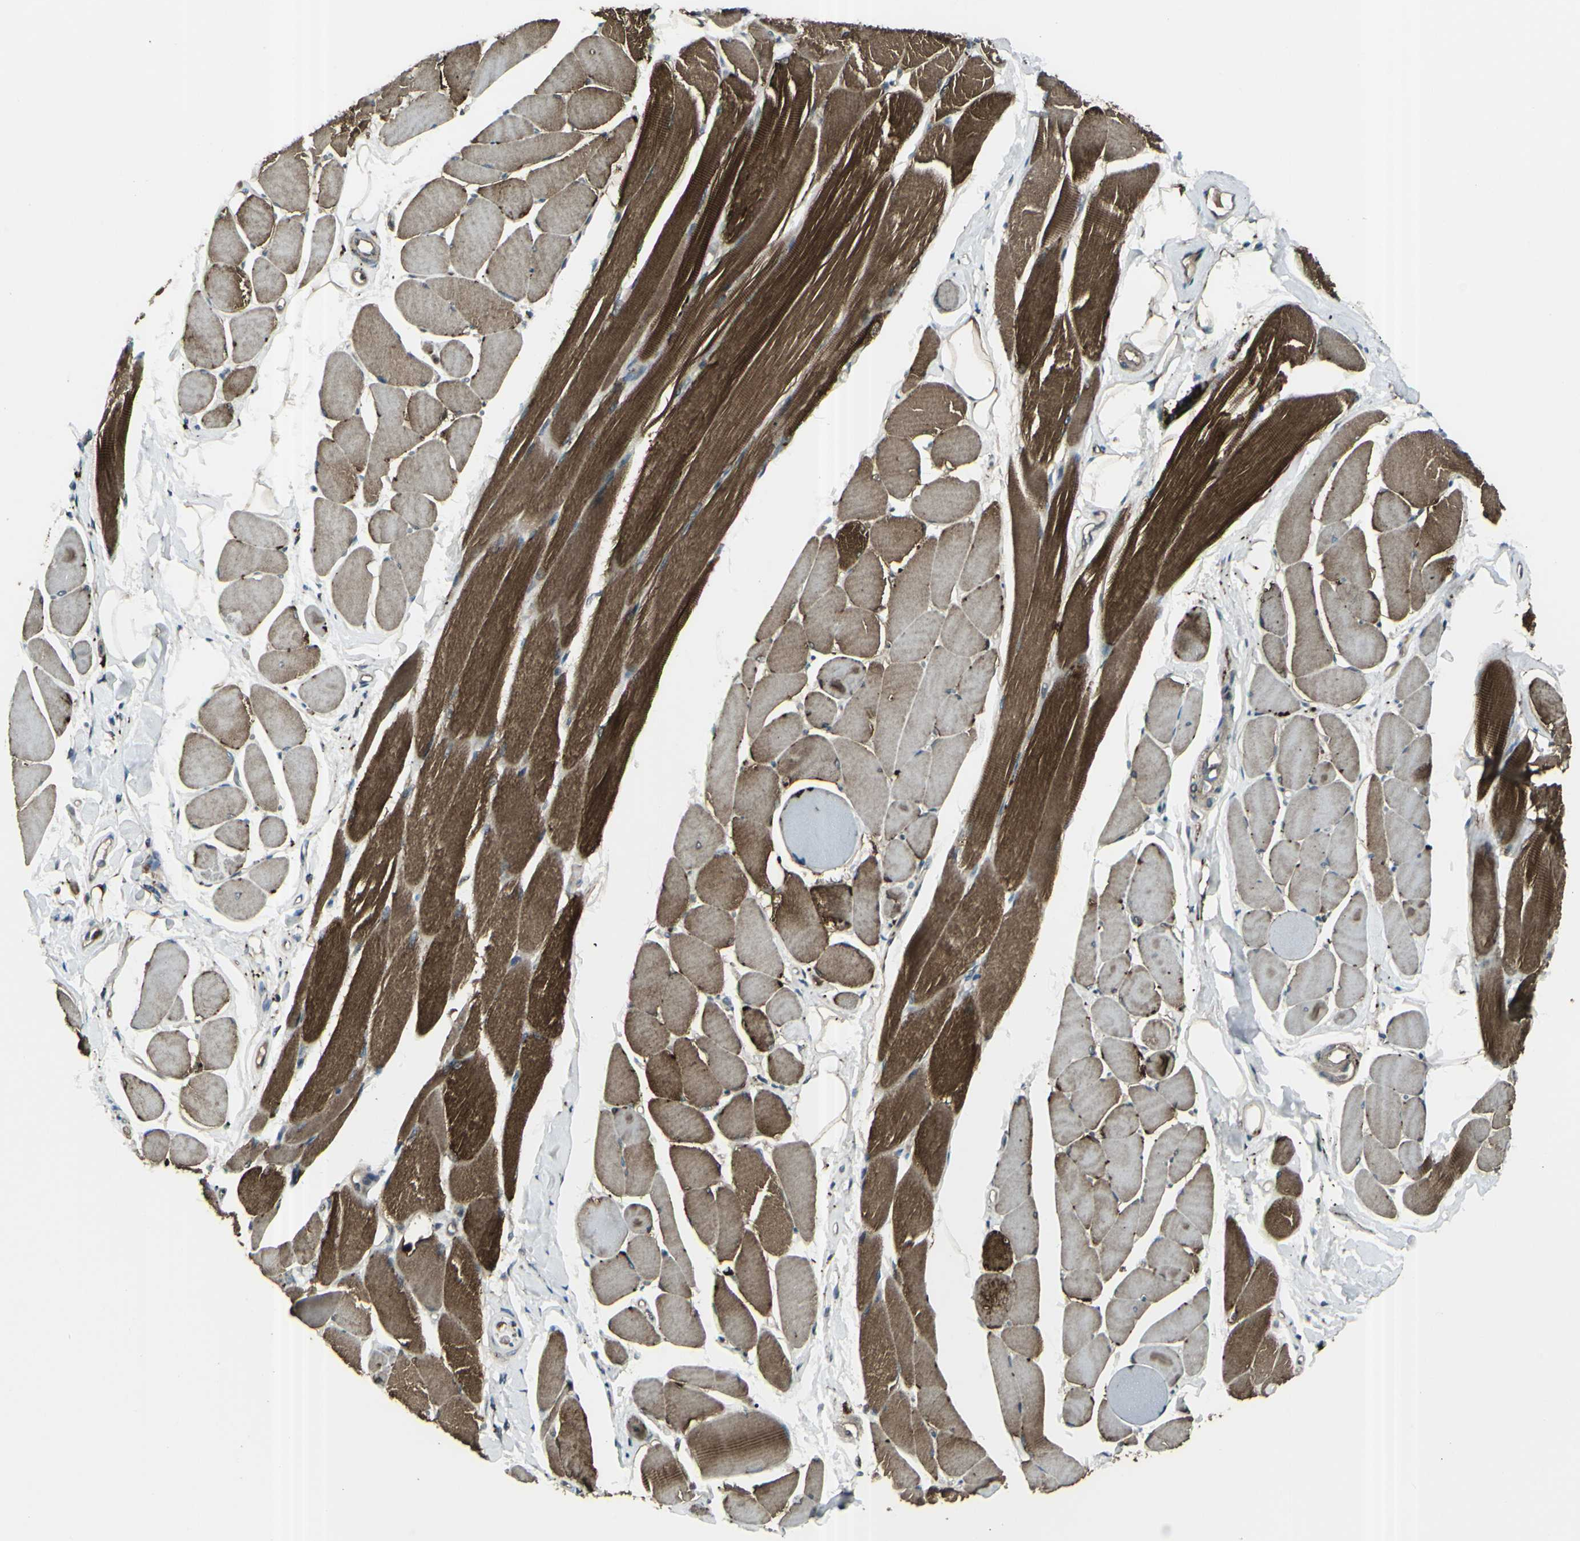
{"staining": {"intensity": "strong", "quantity": "25%-75%", "location": "cytoplasmic/membranous"}, "tissue": "skeletal muscle", "cell_type": "Myocytes", "image_type": "normal", "snomed": [{"axis": "morphology", "description": "Normal tissue, NOS"}, {"axis": "topography", "description": "Skeletal muscle"}, {"axis": "topography", "description": "Peripheral nerve tissue"}], "caption": "The photomicrograph displays staining of benign skeletal muscle, revealing strong cytoplasmic/membranous protein staining (brown color) within myocytes. The protein is shown in brown color, while the nuclei are stained blue.", "gene": "GNAS", "patient": {"sex": "female", "age": 84}}